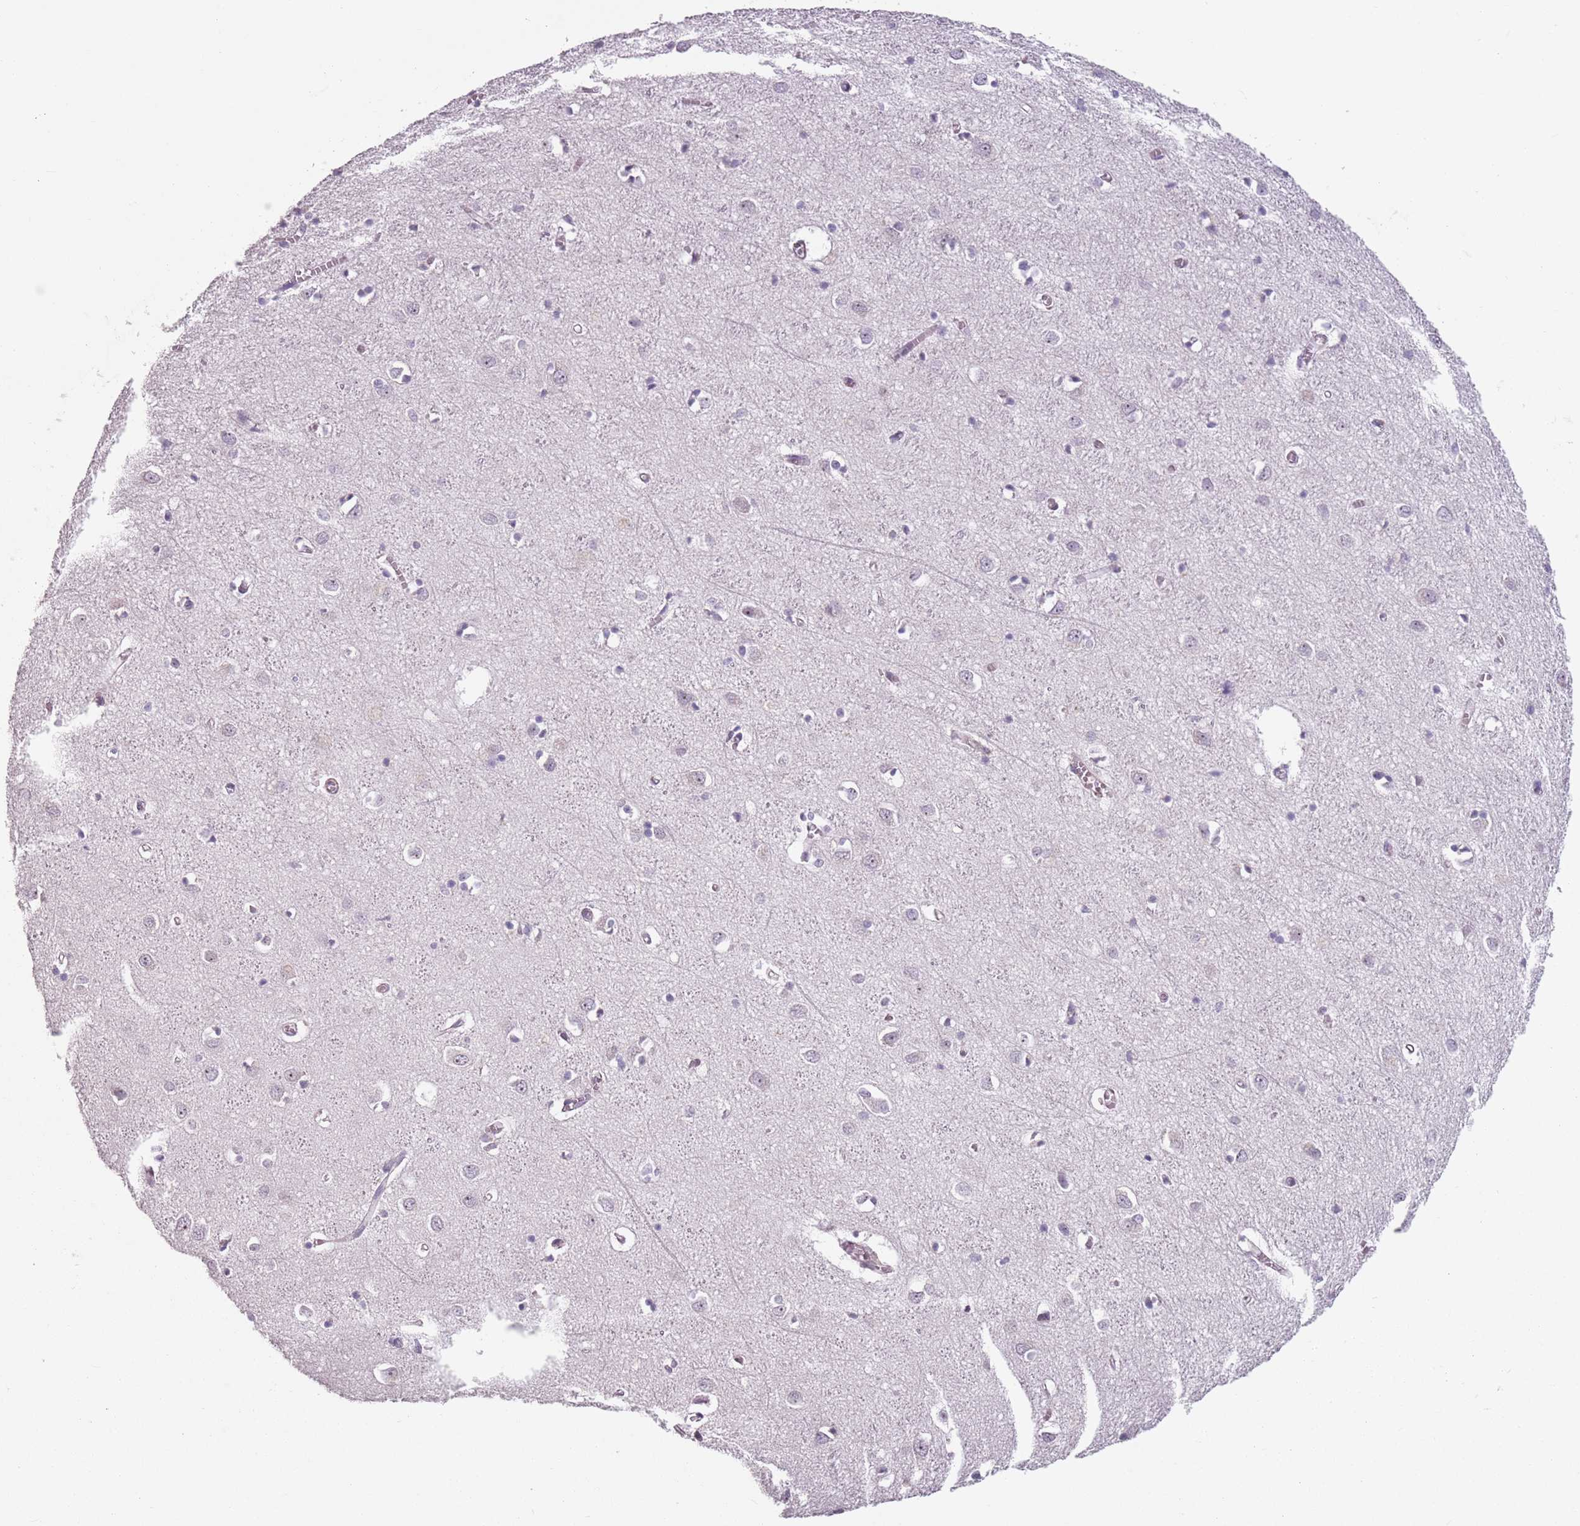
{"staining": {"intensity": "negative", "quantity": "none", "location": "none"}, "tissue": "cerebral cortex", "cell_type": "Endothelial cells", "image_type": "normal", "snomed": [{"axis": "morphology", "description": "Normal tissue, NOS"}, {"axis": "topography", "description": "Cerebral cortex"}], "caption": "The photomicrograph shows no staining of endothelial cells in benign cerebral cortex.", "gene": "TMC4", "patient": {"sex": "female", "age": 64}}